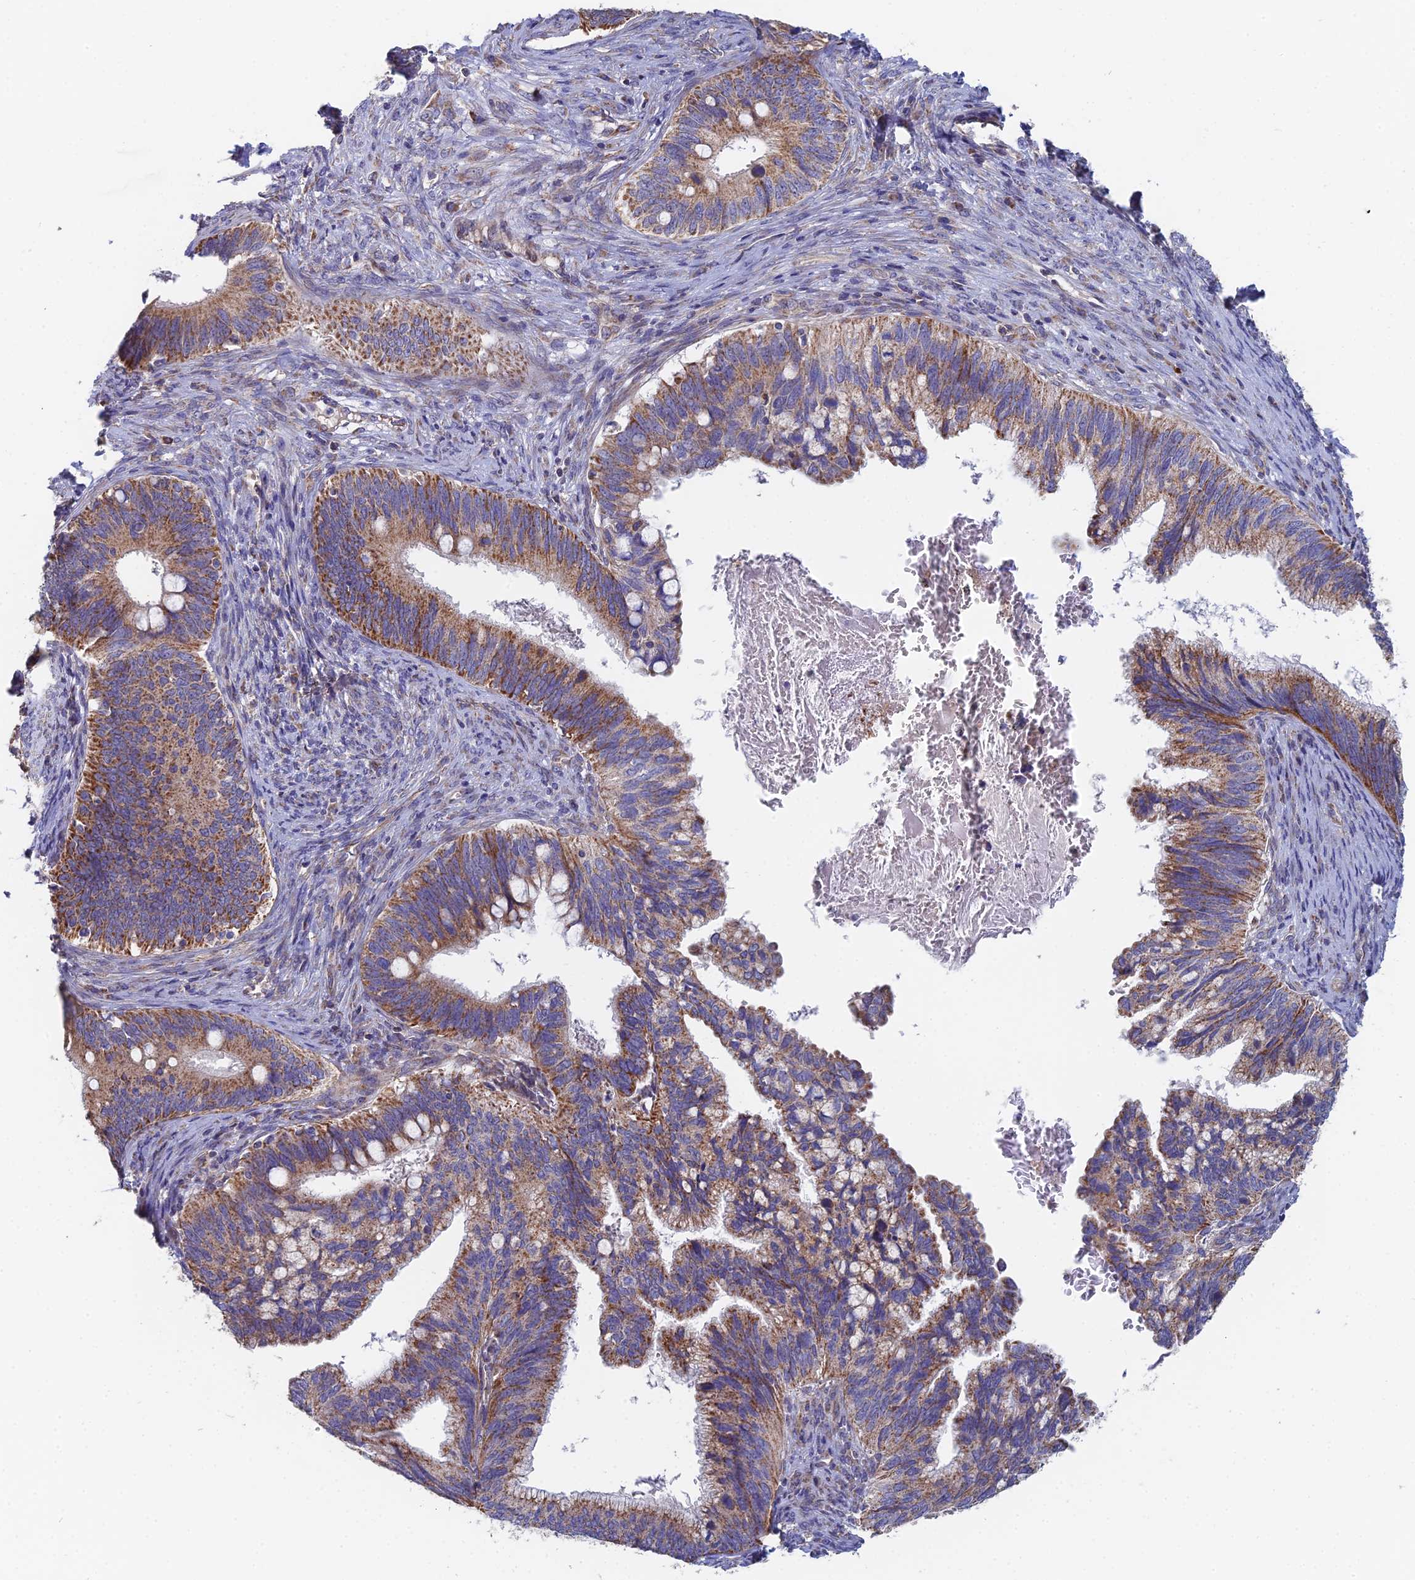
{"staining": {"intensity": "strong", "quantity": ">75%", "location": "cytoplasmic/membranous"}, "tissue": "cervical cancer", "cell_type": "Tumor cells", "image_type": "cancer", "snomed": [{"axis": "morphology", "description": "Adenocarcinoma, NOS"}, {"axis": "topography", "description": "Cervix"}], "caption": "Immunohistochemistry of adenocarcinoma (cervical) displays high levels of strong cytoplasmic/membranous expression in approximately >75% of tumor cells. (DAB (3,3'-diaminobenzidine) = brown stain, brightfield microscopy at high magnification).", "gene": "ECSIT", "patient": {"sex": "female", "age": 42}}